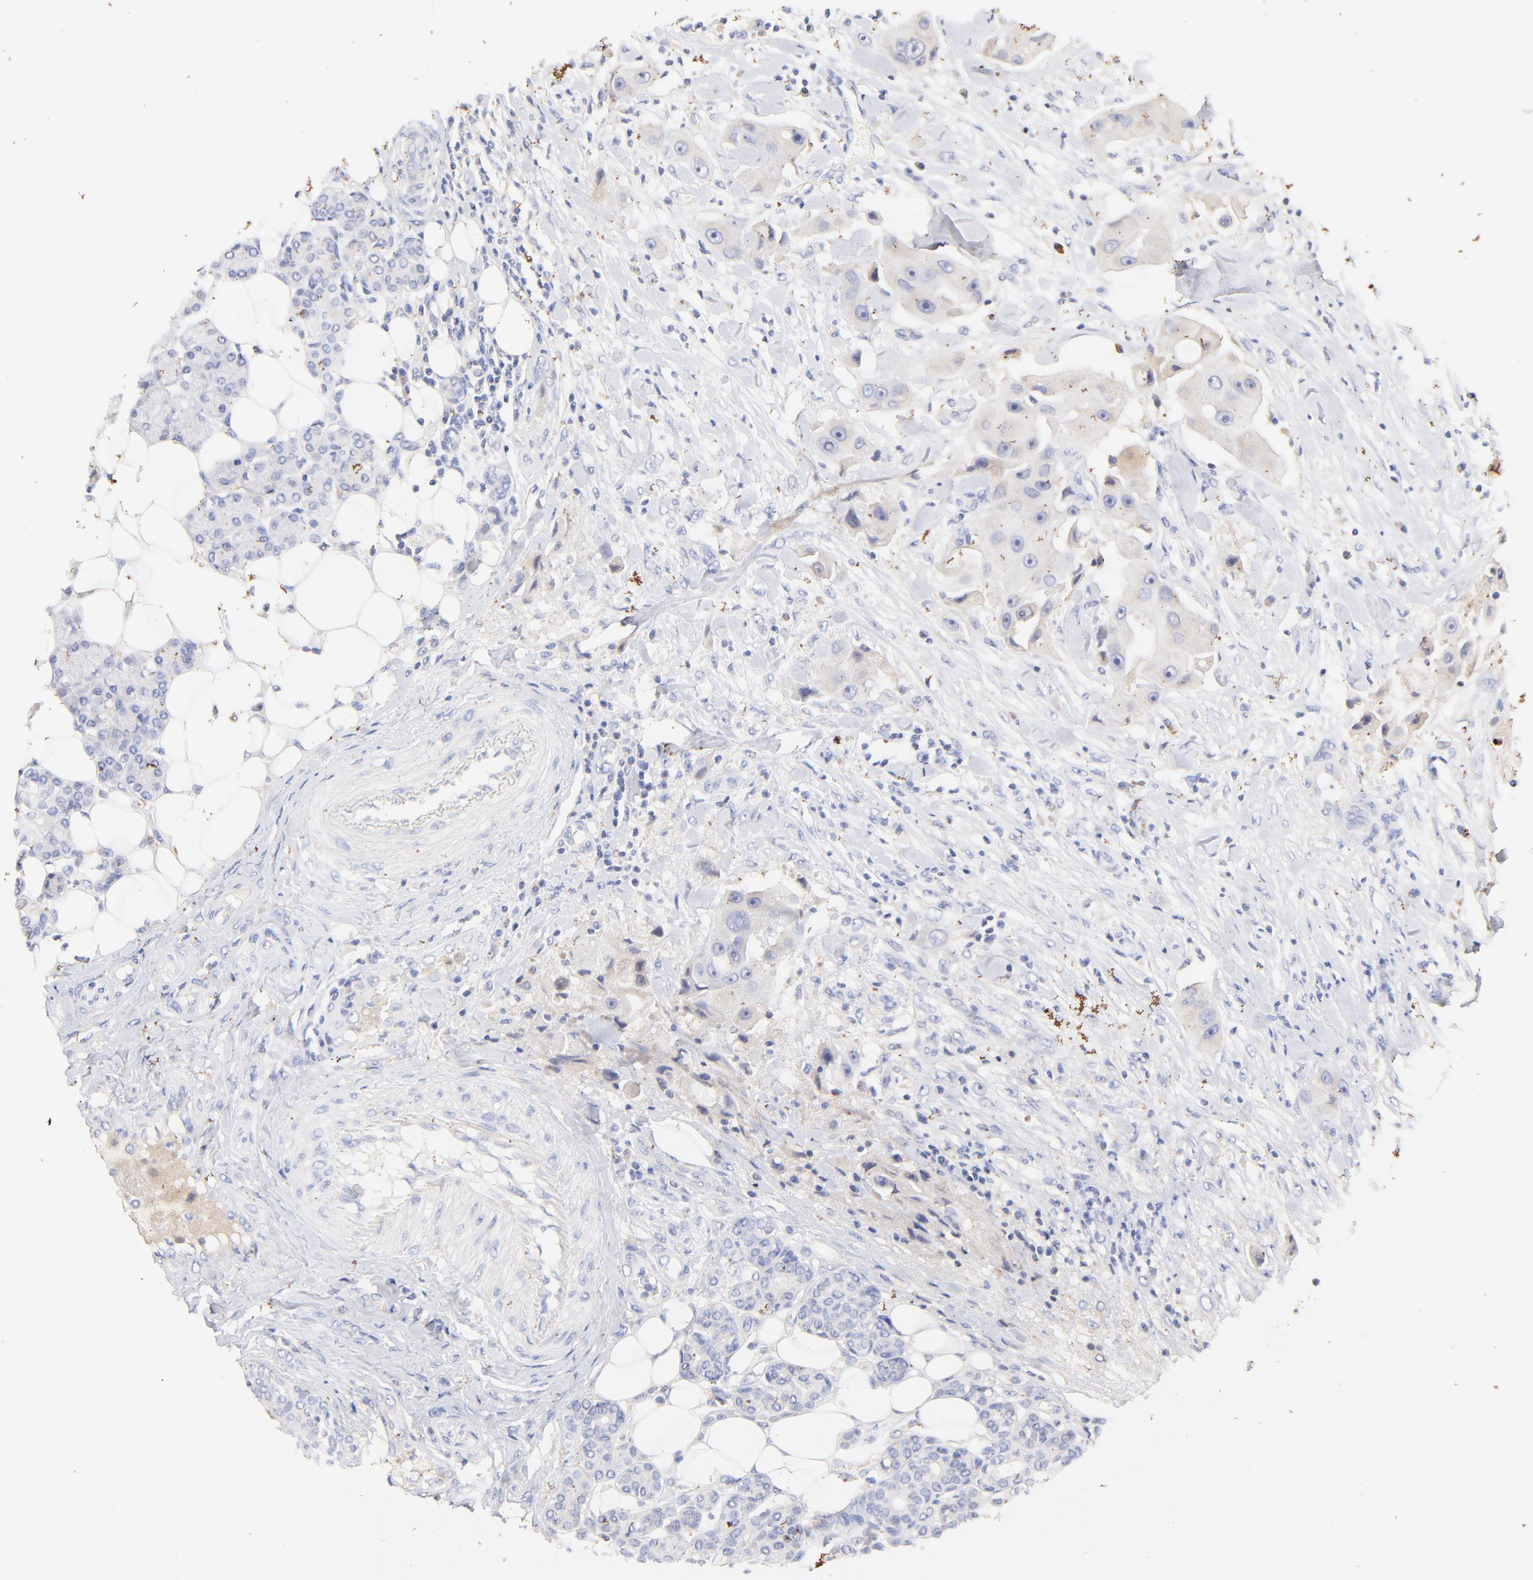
{"staining": {"intensity": "weak", "quantity": "<25%", "location": "cytoplasmic/membranous"}, "tissue": "head and neck cancer", "cell_type": "Tumor cells", "image_type": "cancer", "snomed": [{"axis": "morphology", "description": "Normal tissue, NOS"}, {"axis": "morphology", "description": "Adenocarcinoma, NOS"}, {"axis": "topography", "description": "Salivary gland"}, {"axis": "topography", "description": "Head-Neck"}], "caption": "This is a micrograph of immunohistochemistry (IHC) staining of adenocarcinoma (head and neck), which shows no expression in tumor cells. (DAB (3,3'-diaminobenzidine) immunohistochemistry, high magnification).", "gene": "IGLV7-43", "patient": {"sex": "male", "age": 80}}